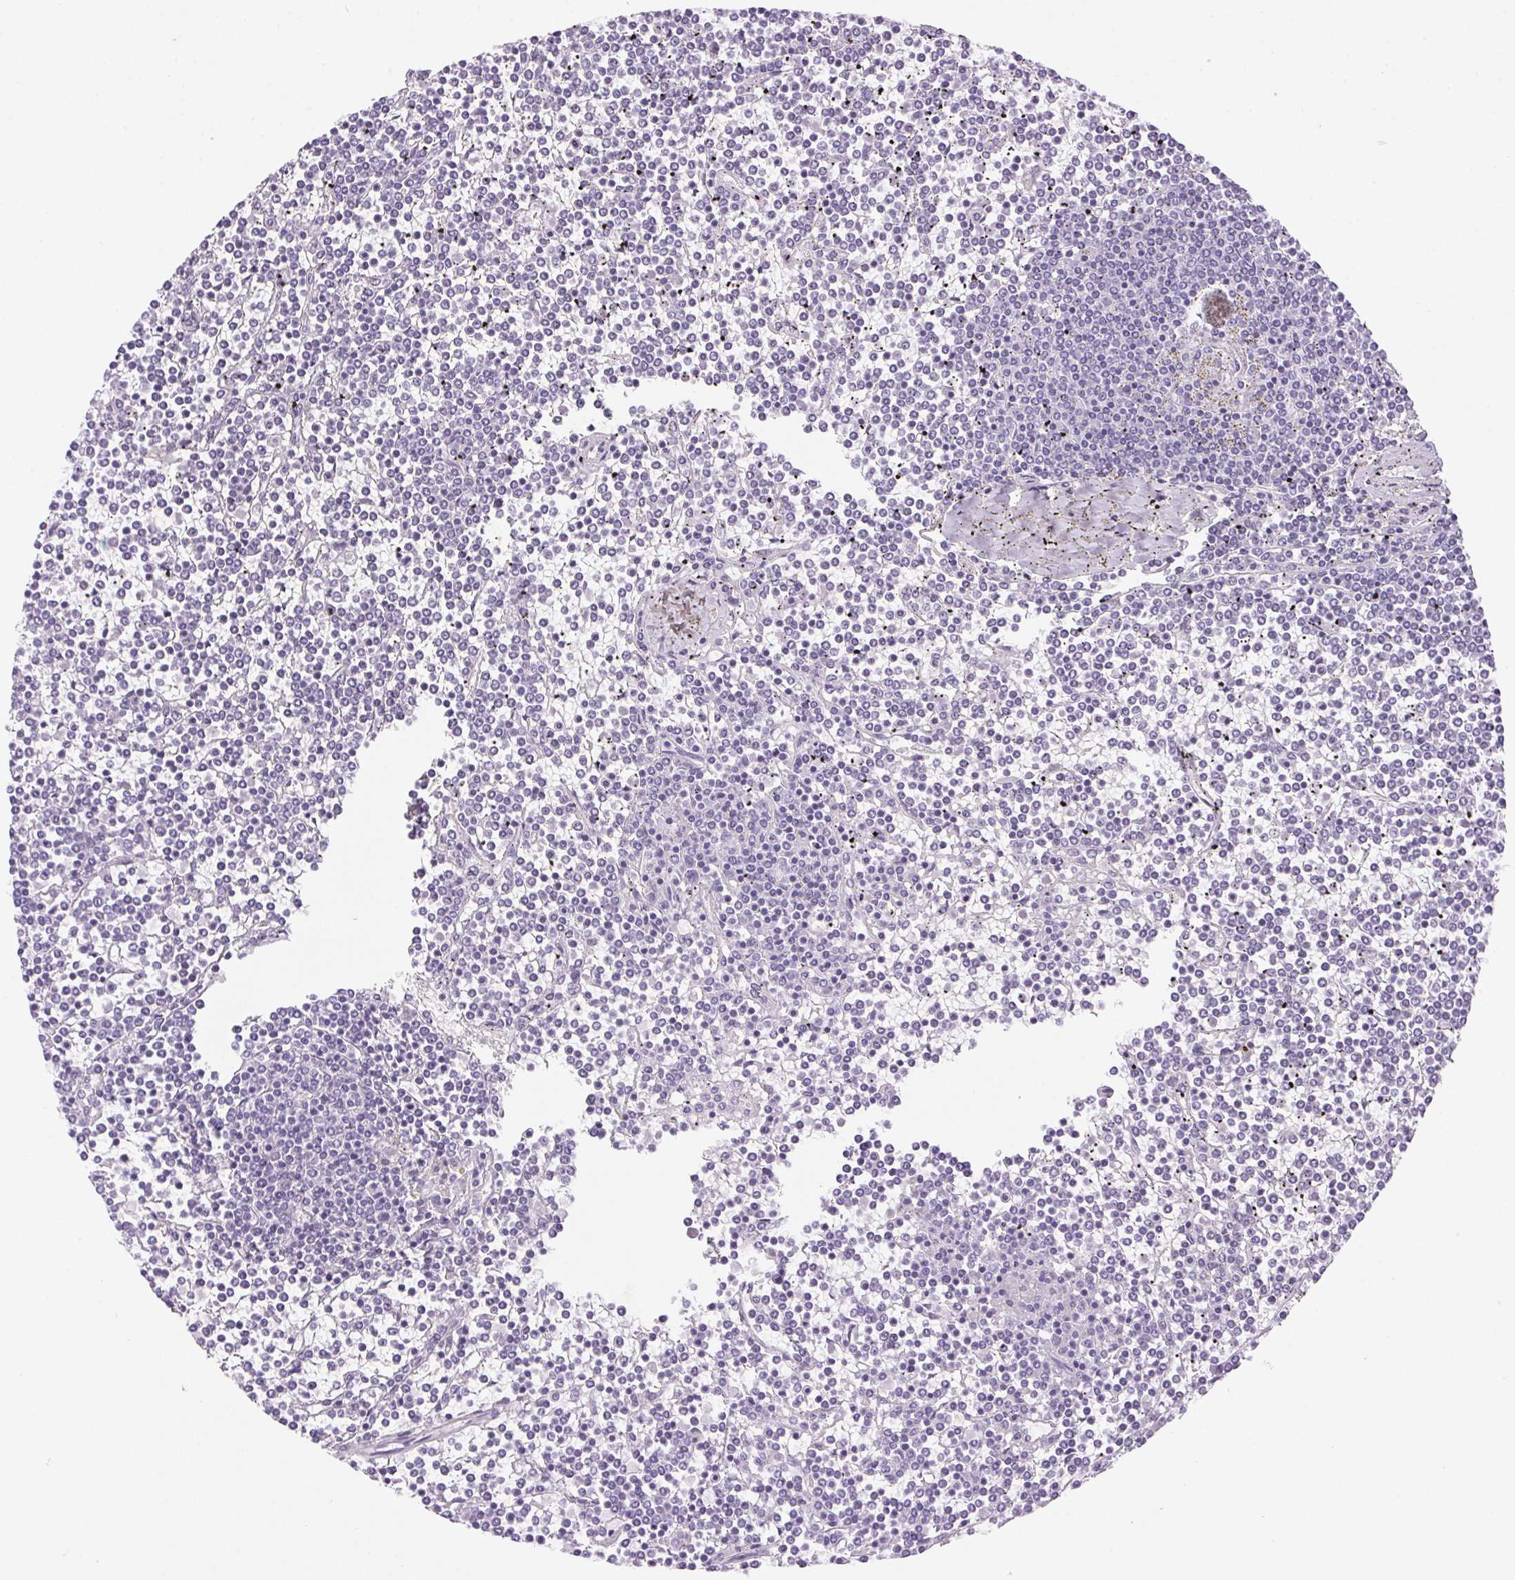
{"staining": {"intensity": "negative", "quantity": "none", "location": "none"}, "tissue": "lymphoma", "cell_type": "Tumor cells", "image_type": "cancer", "snomed": [{"axis": "morphology", "description": "Malignant lymphoma, non-Hodgkin's type, Low grade"}, {"axis": "topography", "description": "Spleen"}], "caption": "Immunohistochemistry histopathology image of neoplastic tissue: malignant lymphoma, non-Hodgkin's type (low-grade) stained with DAB displays no significant protein staining in tumor cells.", "gene": "POPDC2", "patient": {"sex": "female", "age": 19}}